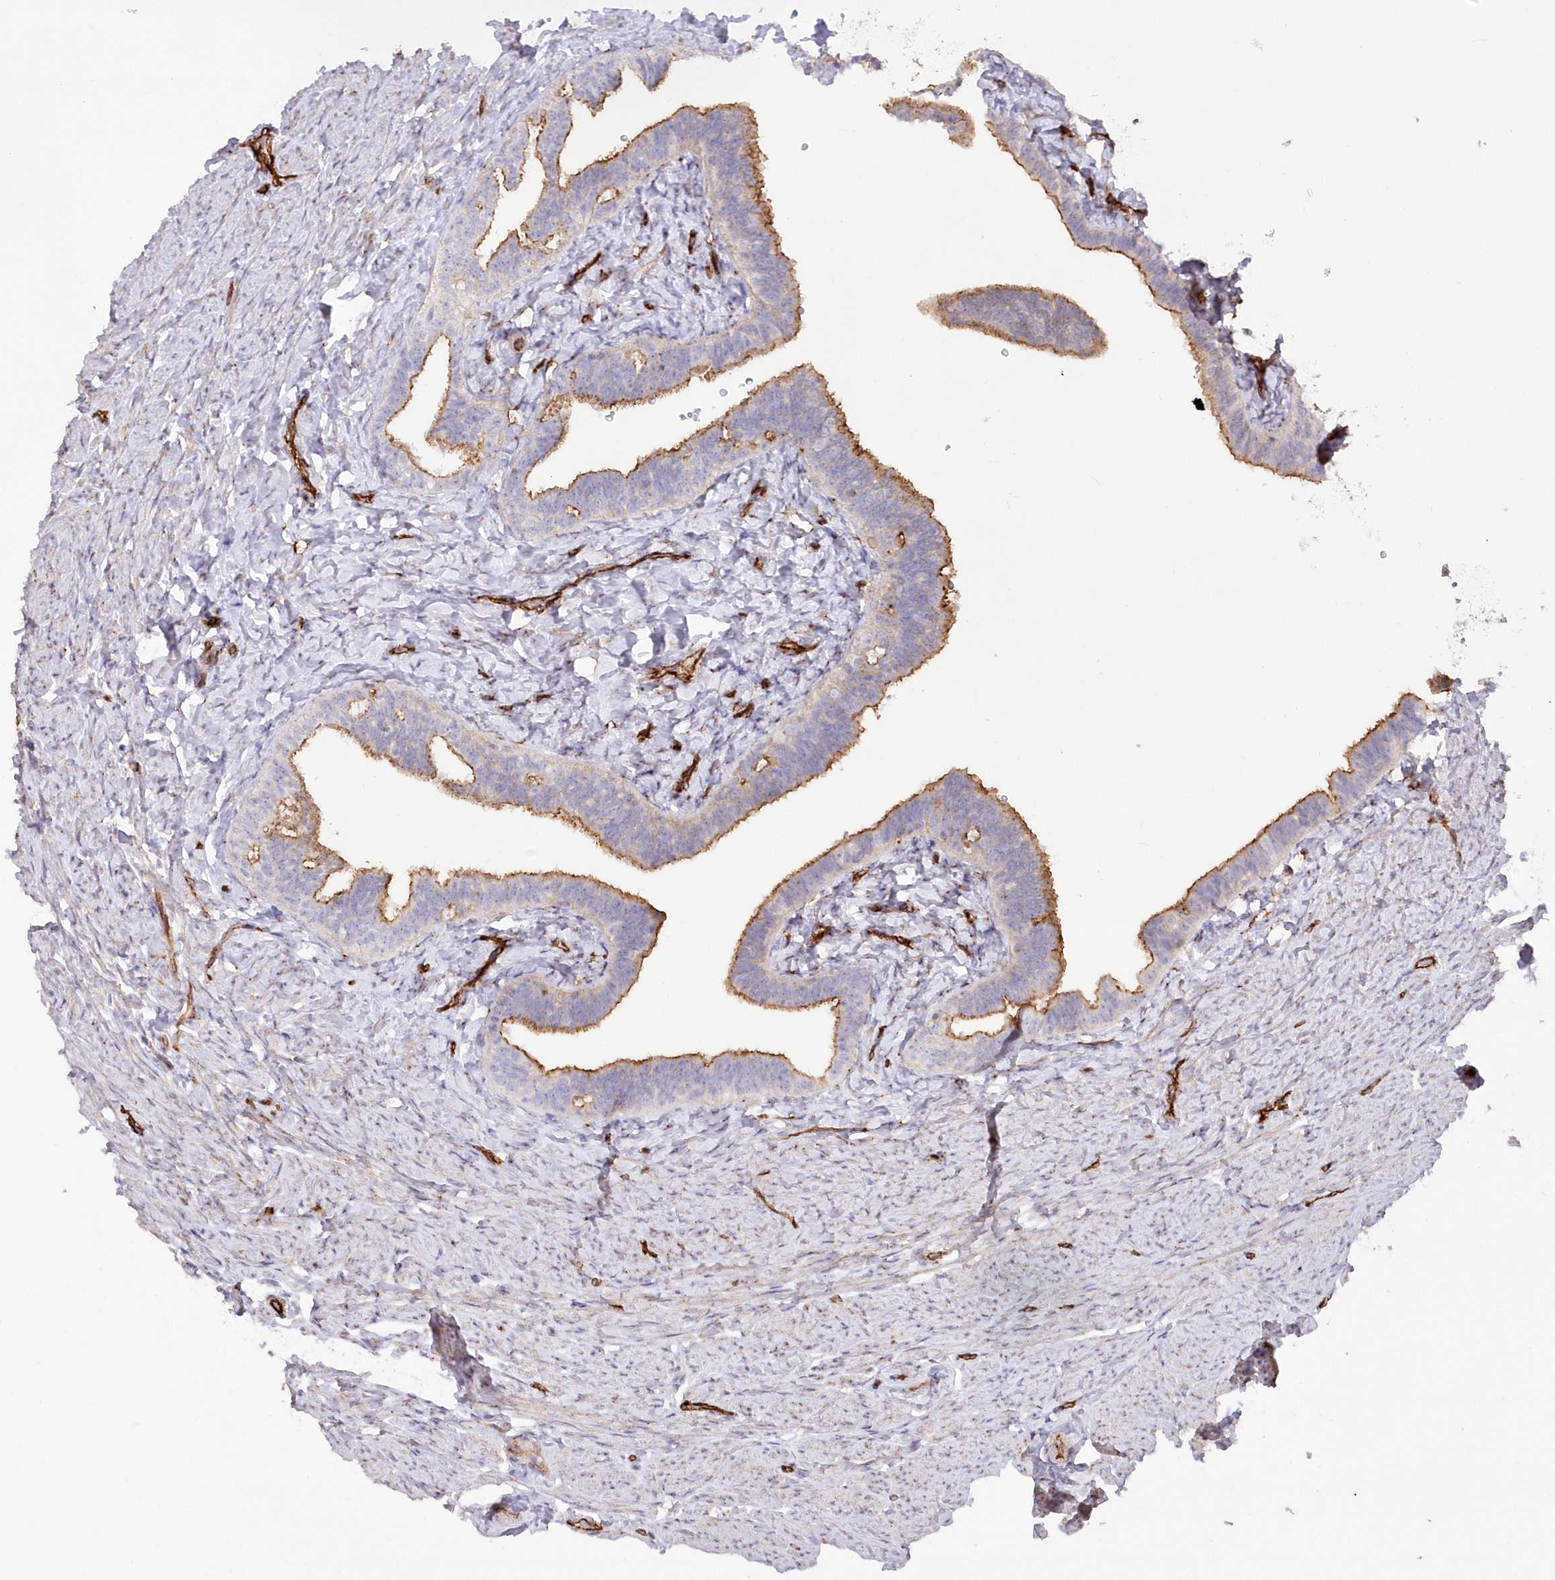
{"staining": {"intensity": "moderate", "quantity": "25%-75%", "location": "cytoplasmic/membranous"}, "tissue": "fallopian tube", "cell_type": "Glandular cells", "image_type": "normal", "snomed": [{"axis": "morphology", "description": "Normal tissue, NOS"}, {"axis": "topography", "description": "Fallopian tube"}], "caption": "Immunohistochemical staining of benign human fallopian tube exhibits medium levels of moderate cytoplasmic/membranous positivity in about 25%-75% of glandular cells. The staining was performed using DAB, with brown indicating positive protein expression. Nuclei are stained blue with hematoxylin.", "gene": "RAB11FIP5", "patient": {"sex": "female", "age": 39}}